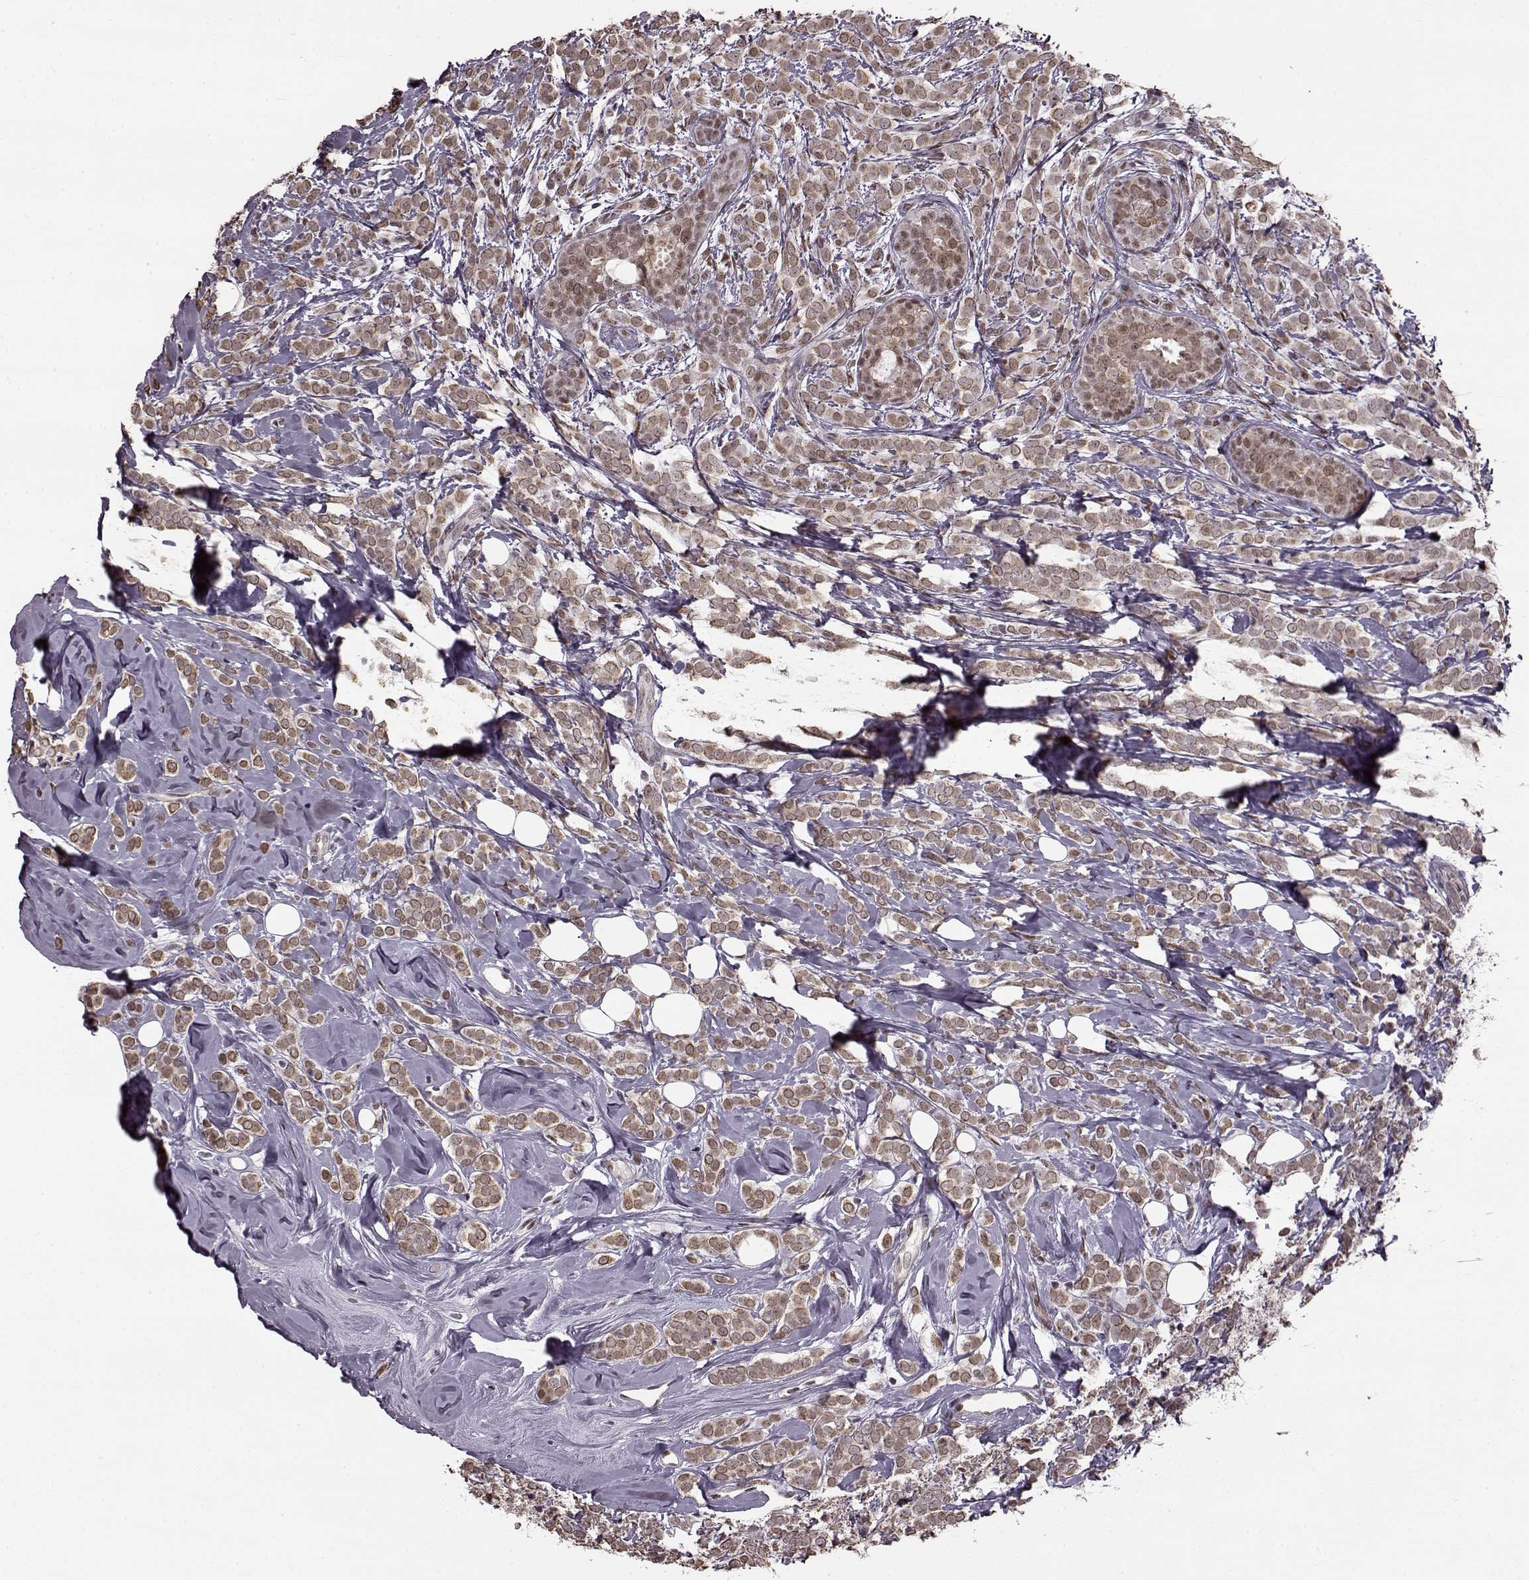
{"staining": {"intensity": "weak", "quantity": ">75%", "location": "cytoplasmic/membranous"}, "tissue": "breast cancer", "cell_type": "Tumor cells", "image_type": "cancer", "snomed": [{"axis": "morphology", "description": "Lobular carcinoma"}, {"axis": "topography", "description": "Breast"}], "caption": "Breast cancer stained with IHC demonstrates weak cytoplasmic/membranous staining in about >75% of tumor cells.", "gene": "FTO", "patient": {"sex": "female", "age": 49}}